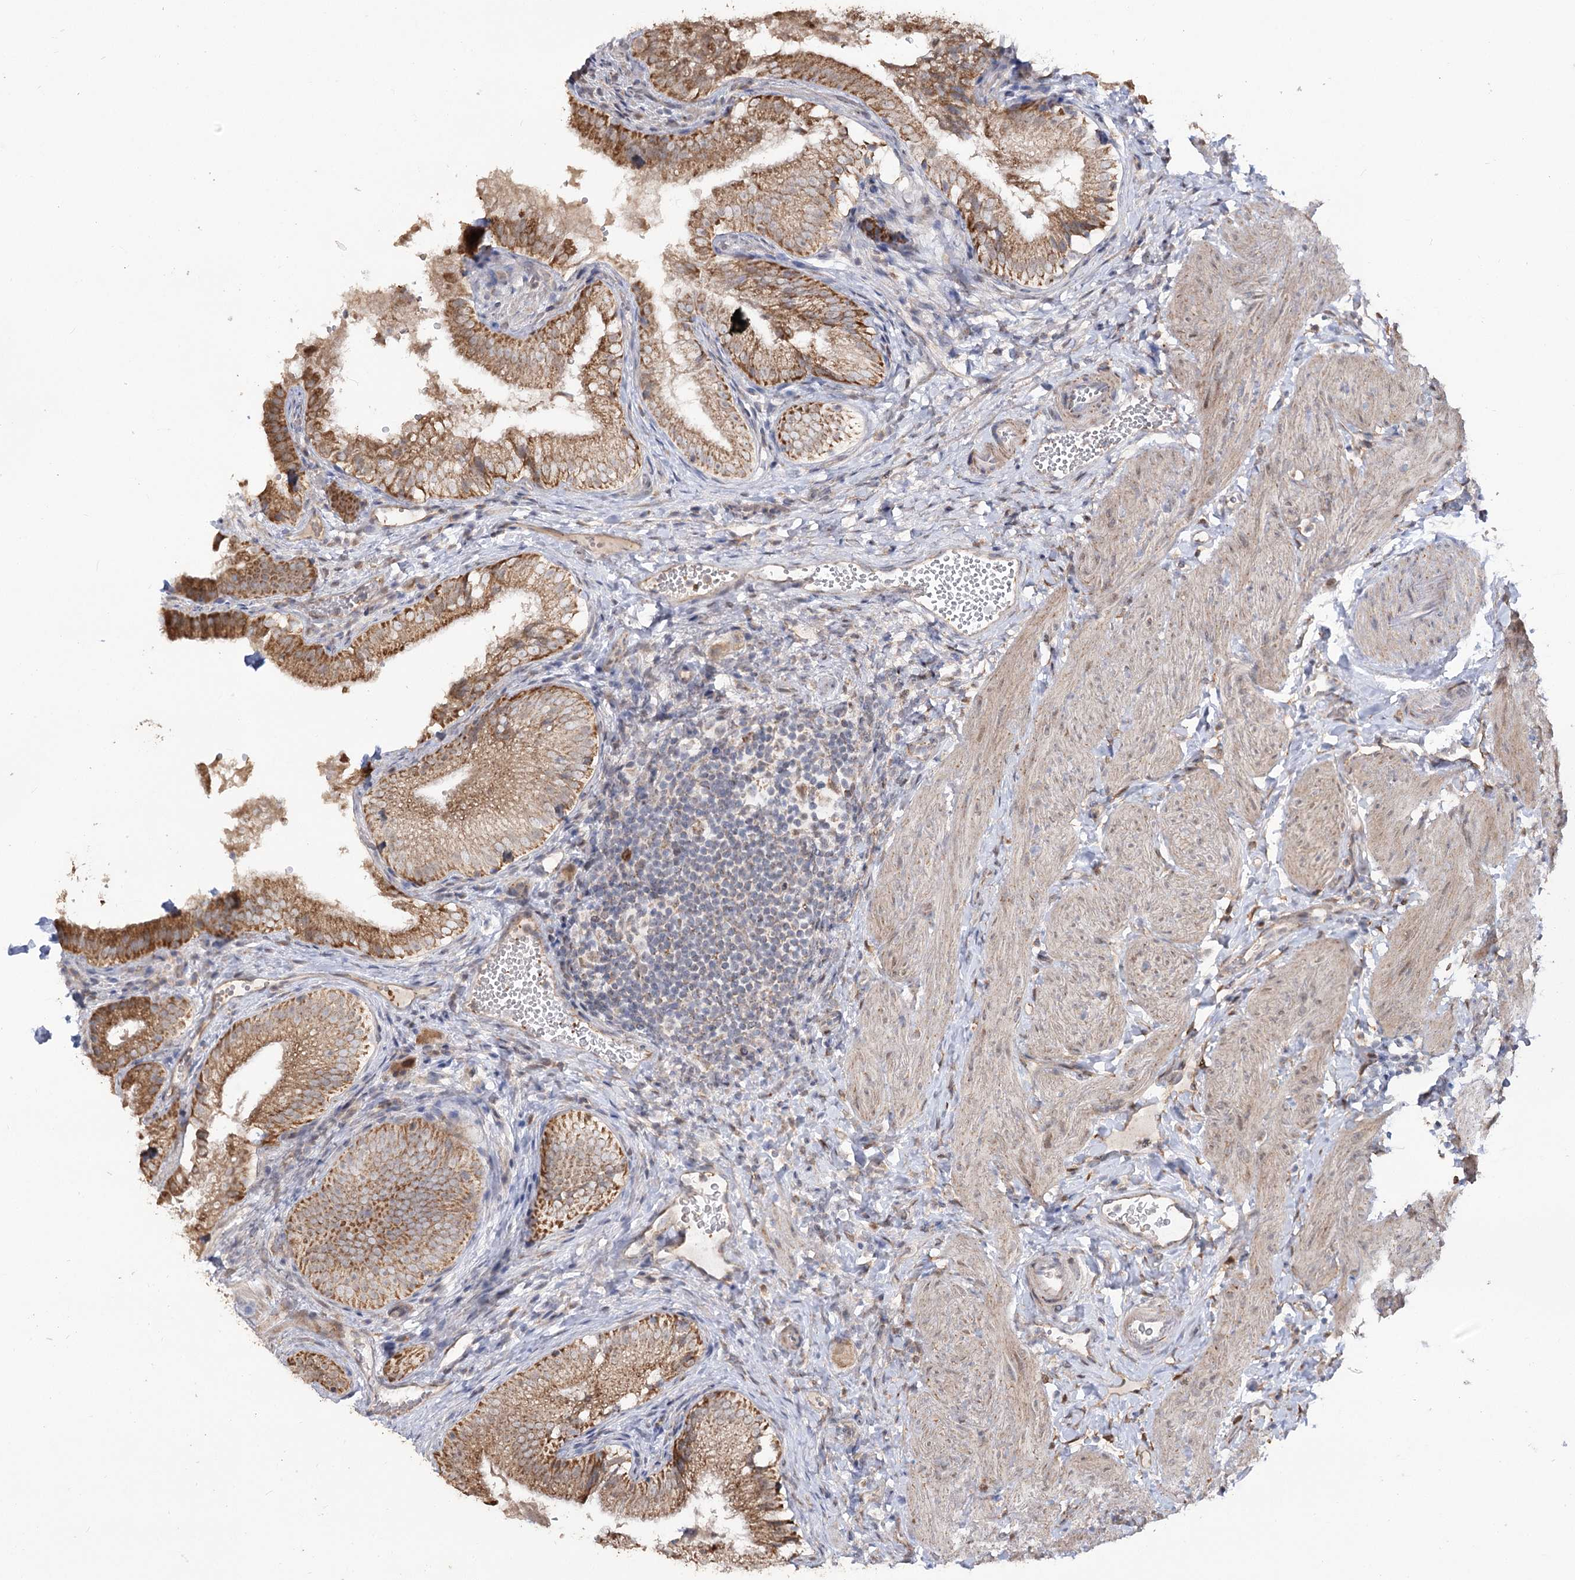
{"staining": {"intensity": "moderate", "quantity": ">75%", "location": "cytoplasmic/membranous"}, "tissue": "gallbladder", "cell_type": "Glandular cells", "image_type": "normal", "snomed": [{"axis": "morphology", "description": "Normal tissue, NOS"}, {"axis": "topography", "description": "Gallbladder"}], "caption": "Protein positivity by immunohistochemistry (IHC) exhibits moderate cytoplasmic/membranous staining in about >75% of glandular cells in normal gallbladder. The staining is performed using DAB brown chromogen to label protein expression. The nuclei are counter-stained blue using hematoxylin.", "gene": "RUFY4", "patient": {"sex": "female", "age": 30}}